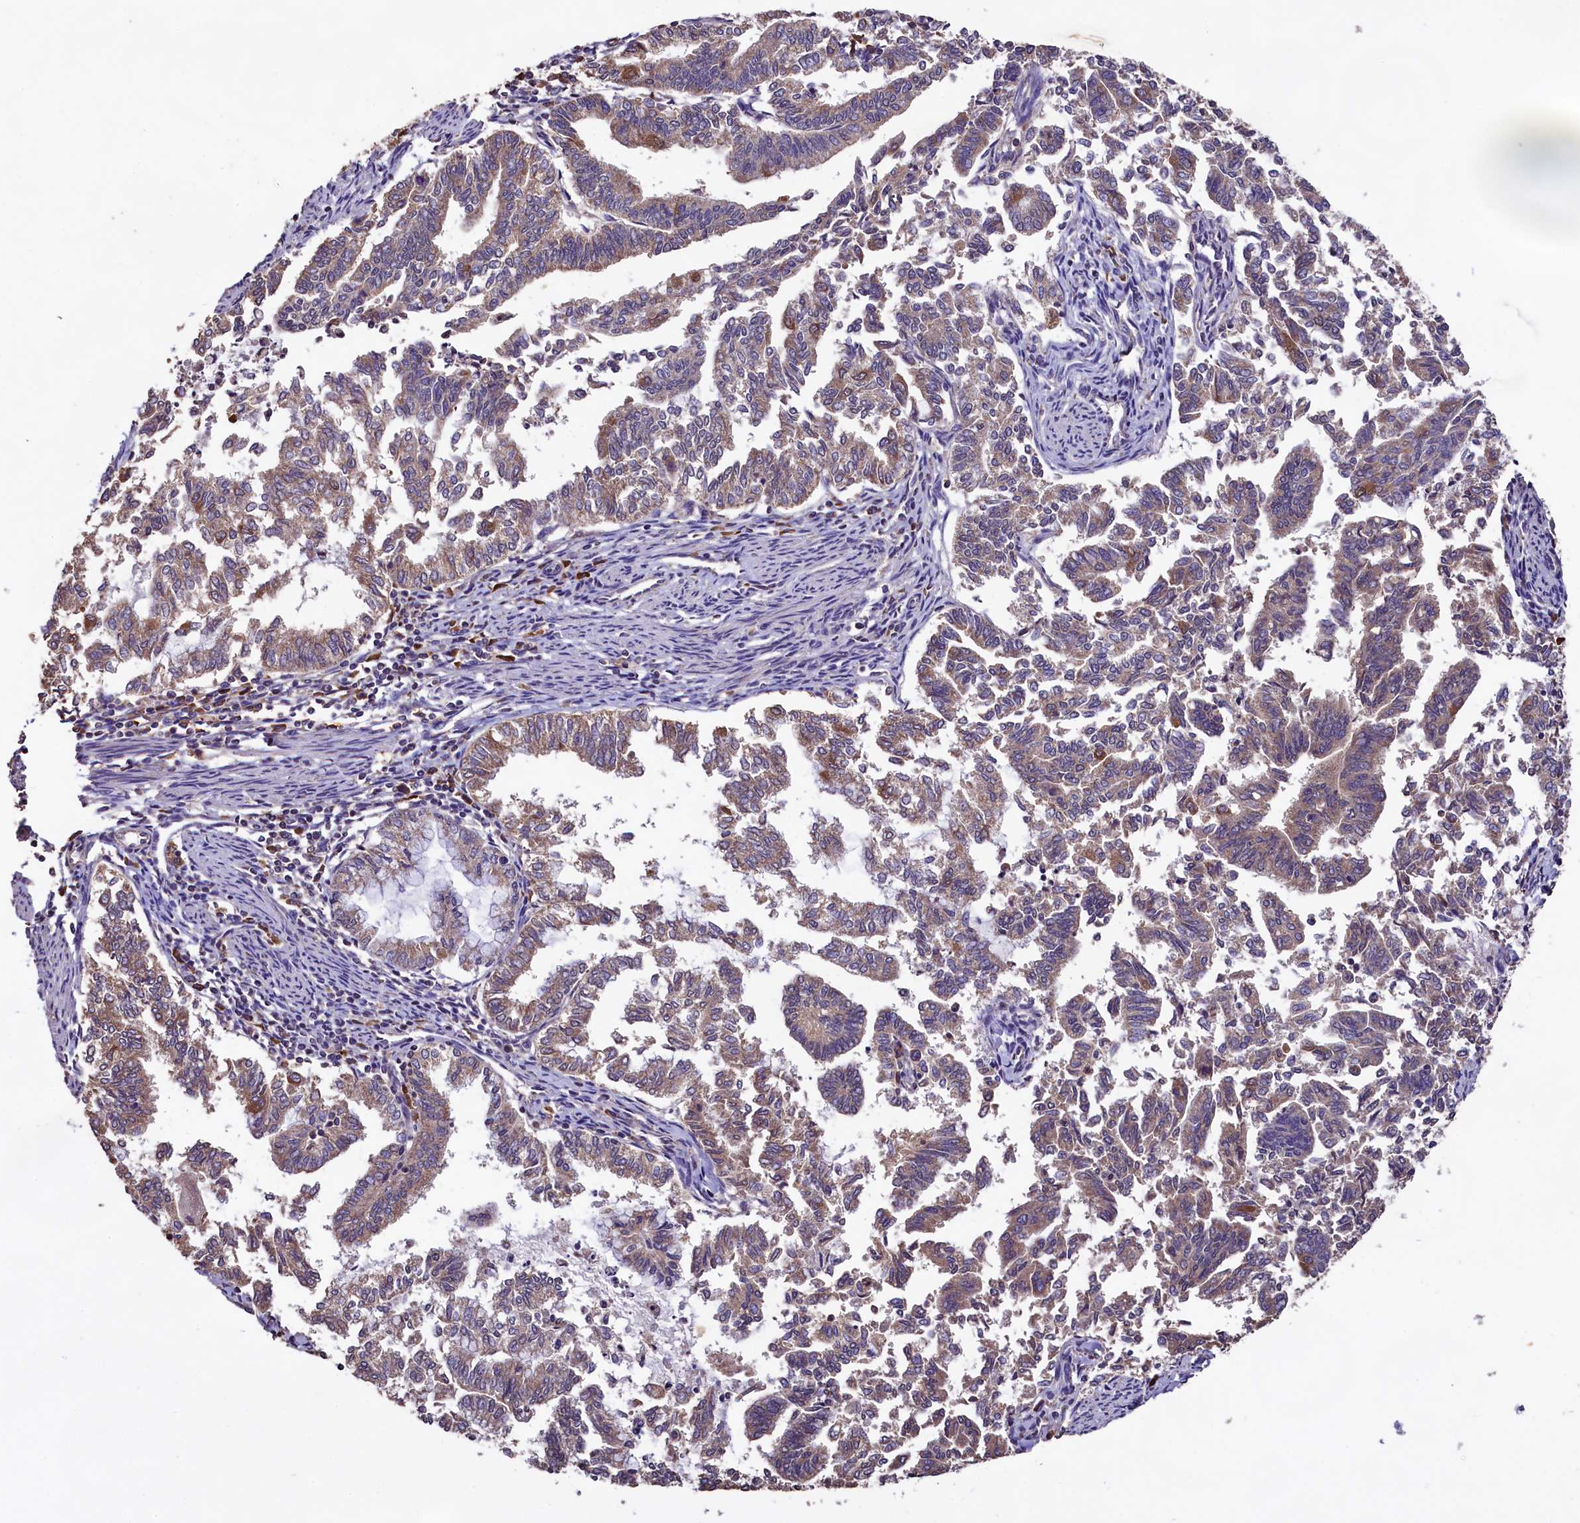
{"staining": {"intensity": "moderate", "quantity": "25%-75%", "location": "cytoplasmic/membranous"}, "tissue": "endometrial cancer", "cell_type": "Tumor cells", "image_type": "cancer", "snomed": [{"axis": "morphology", "description": "Adenocarcinoma, NOS"}, {"axis": "topography", "description": "Endometrium"}], "caption": "Endometrial adenocarcinoma stained for a protein shows moderate cytoplasmic/membranous positivity in tumor cells.", "gene": "ENKD1", "patient": {"sex": "female", "age": 79}}